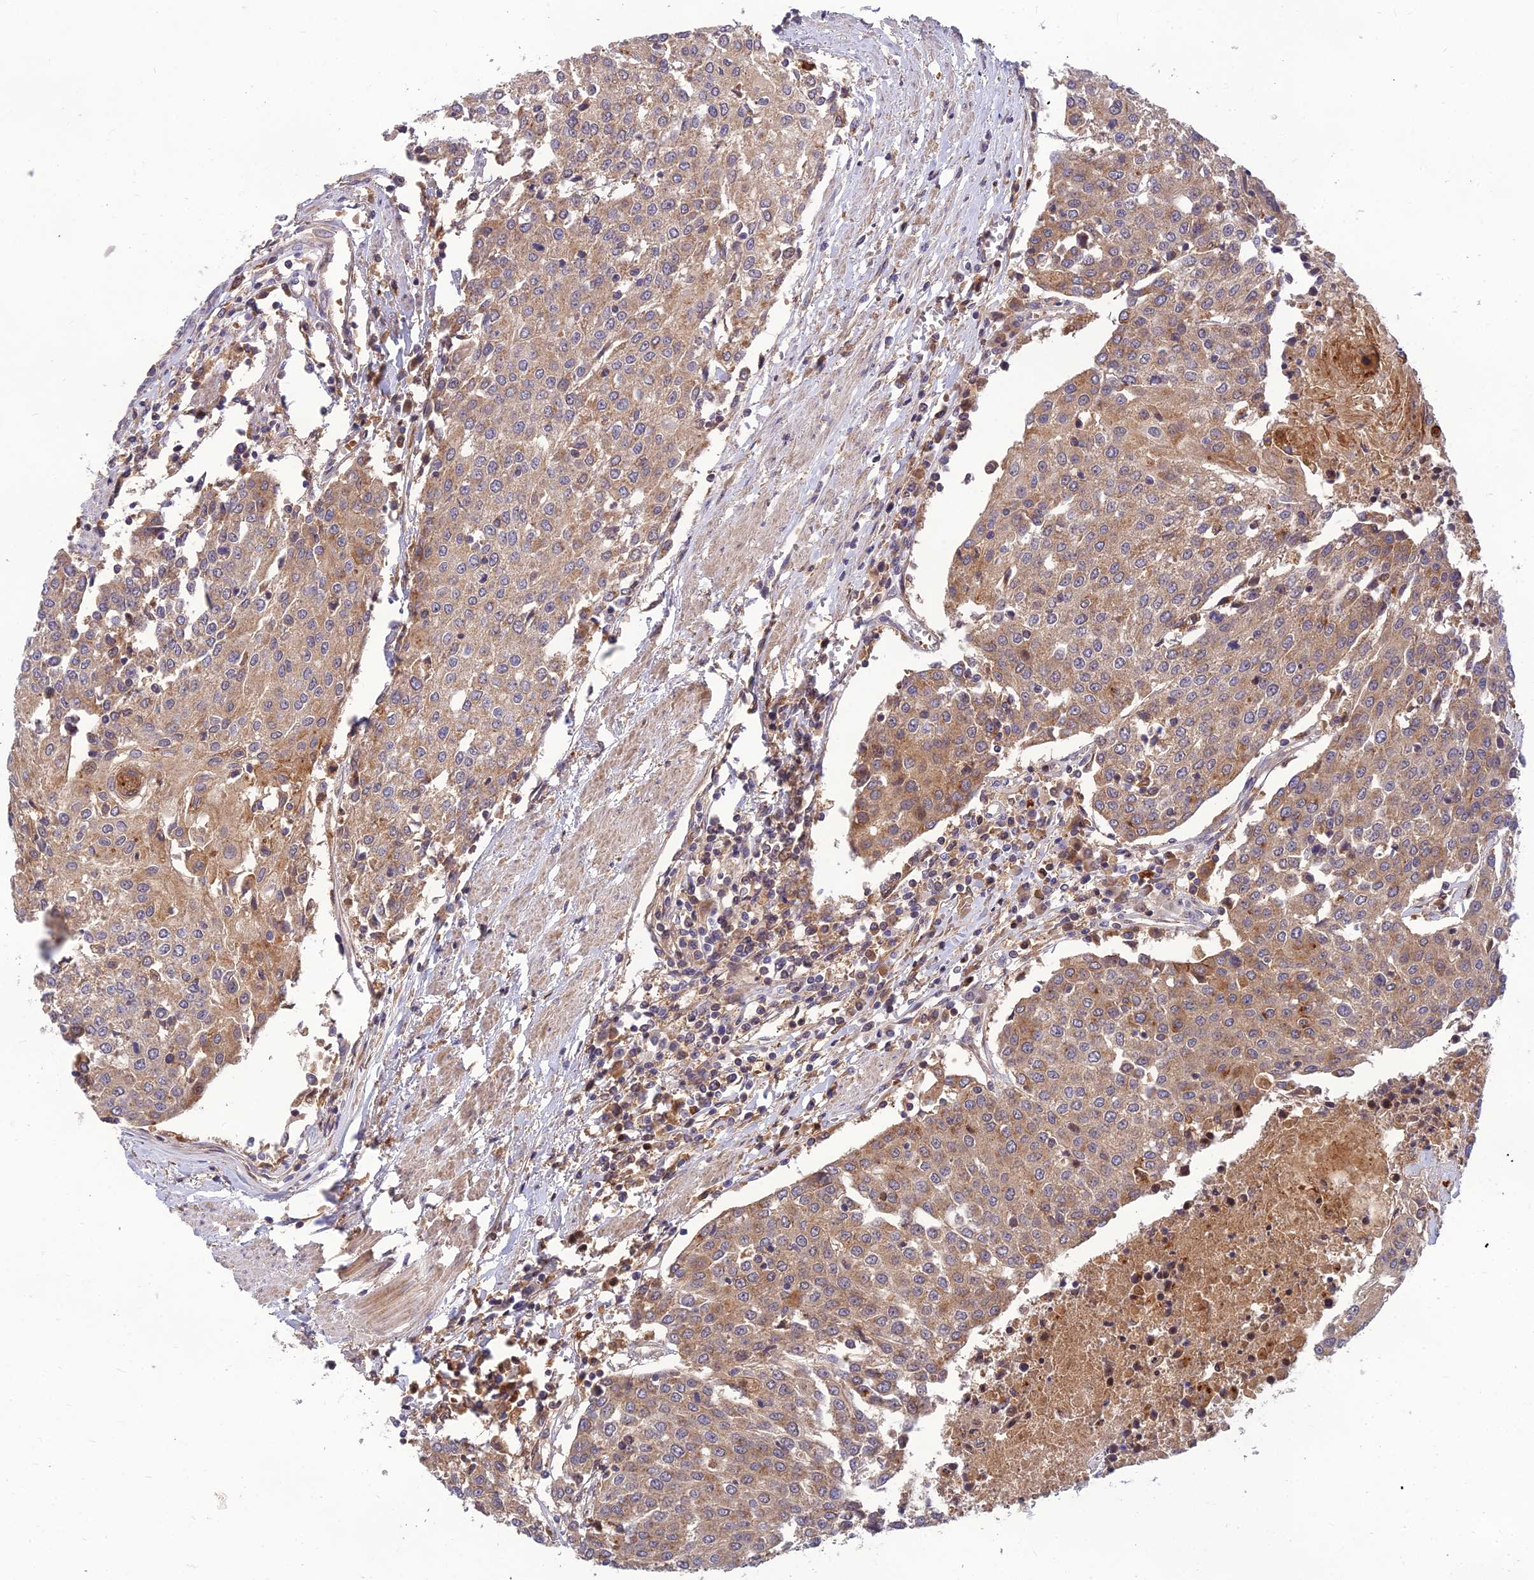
{"staining": {"intensity": "moderate", "quantity": "<25%", "location": "cytoplasmic/membranous"}, "tissue": "urothelial cancer", "cell_type": "Tumor cells", "image_type": "cancer", "snomed": [{"axis": "morphology", "description": "Urothelial carcinoma, High grade"}, {"axis": "topography", "description": "Urinary bladder"}], "caption": "Tumor cells show moderate cytoplasmic/membranous staining in about <25% of cells in high-grade urothelial carcinoma. The staining was performed using DAB to visualize the protein expression in brown, while the nuclei were stained in blue with hematoxylin (Magnification: 20x).", "gene": "FAM151B", "patient": {"sex": "female", "age": 85}}